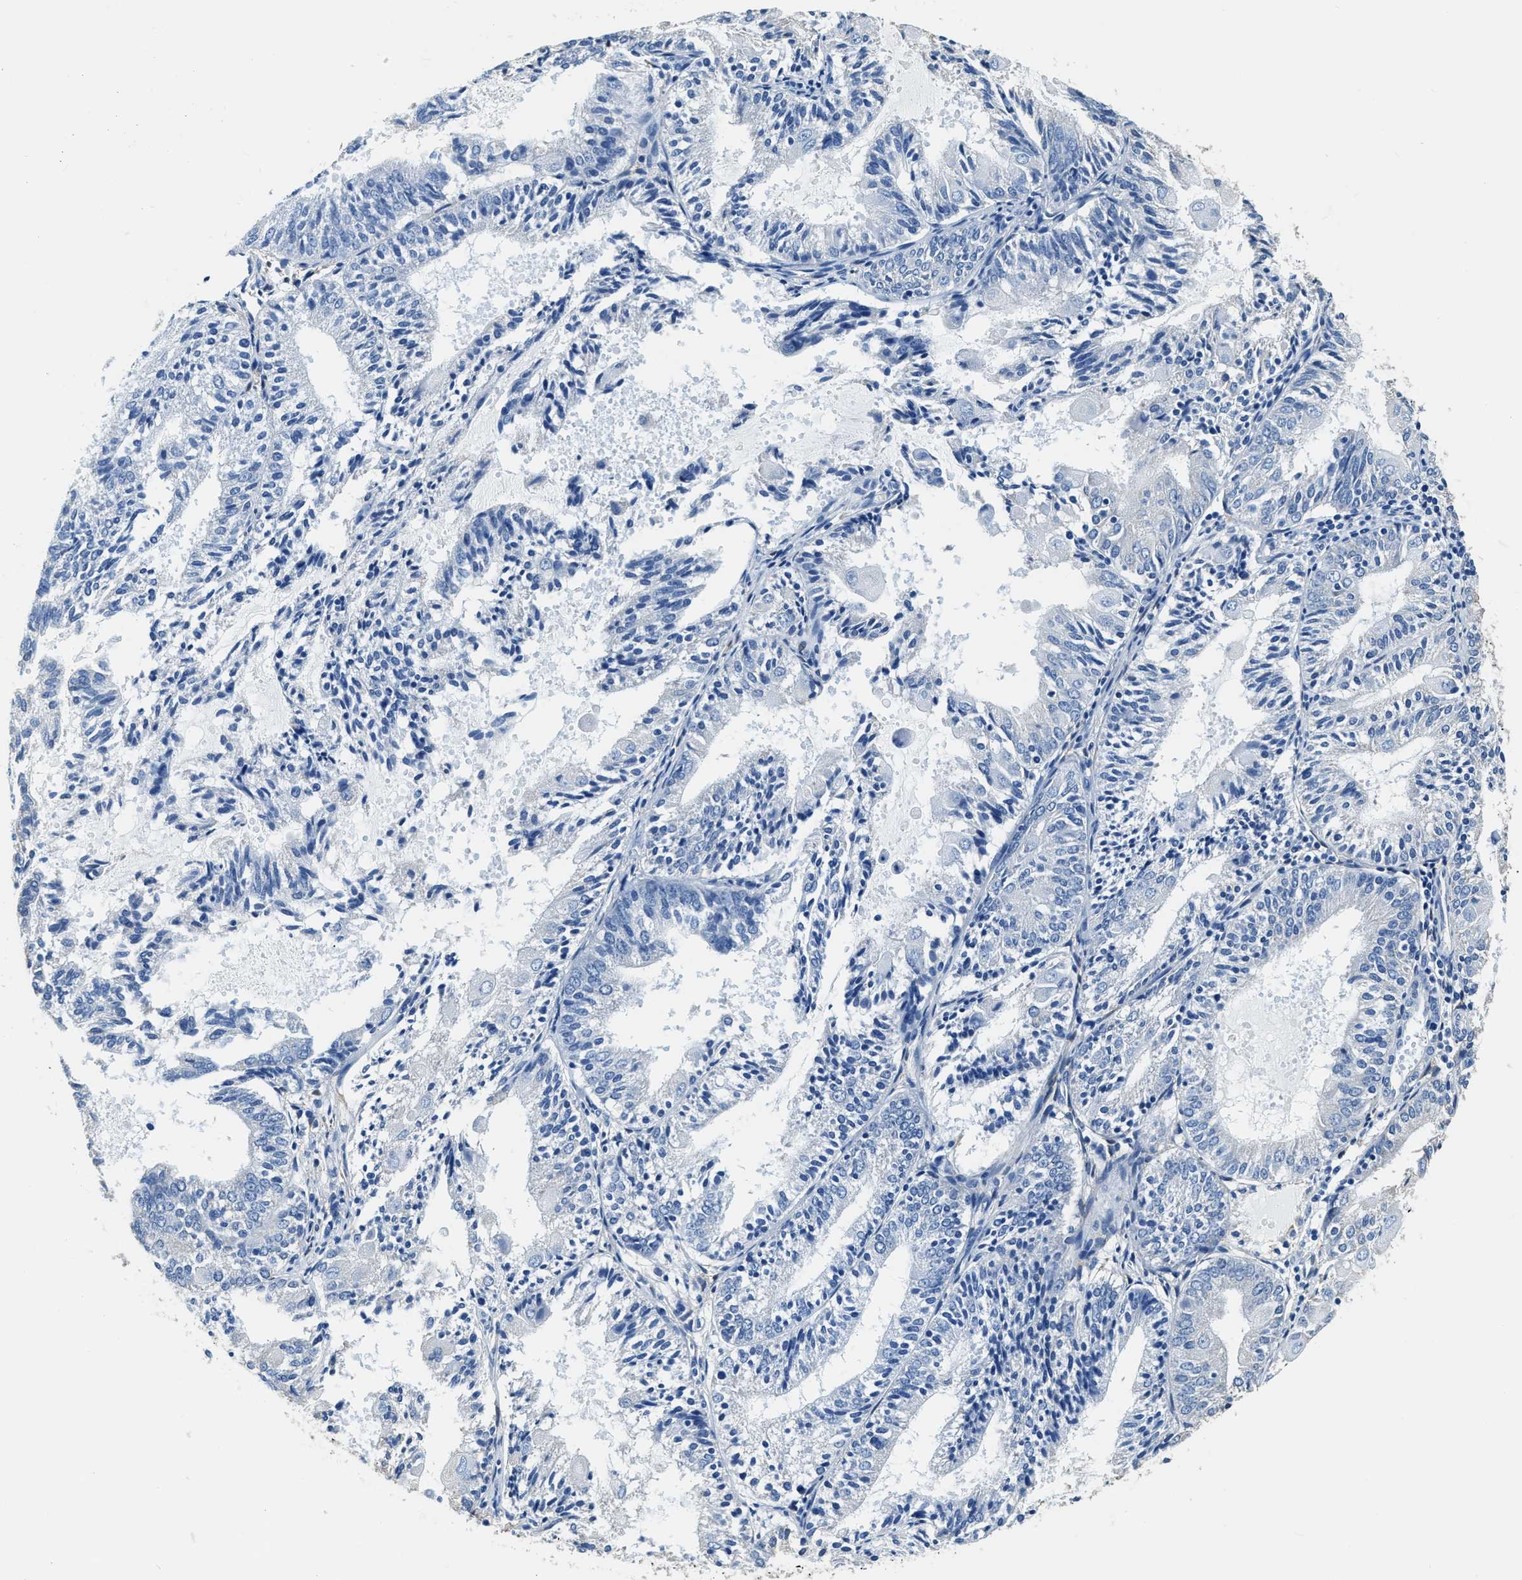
{"staining": {"intensity": "negative", "quantity": "none", "location": "none"}, "tissue": "endometrial cancer", "cell_type": "Tumor cells", "image_type": "cancer", "snomed": [{"axis": "morphology", "description": "Adenocarcinoma, NOS"}, {"axis": "topography", "description": "Endometrium"}], "caption": "Tumor cells show no significant positivity in endometrial cancer (adenocarcinoma).", "gene": "ZDHHC13", "patient": {"sex": "female", "age": 81}}